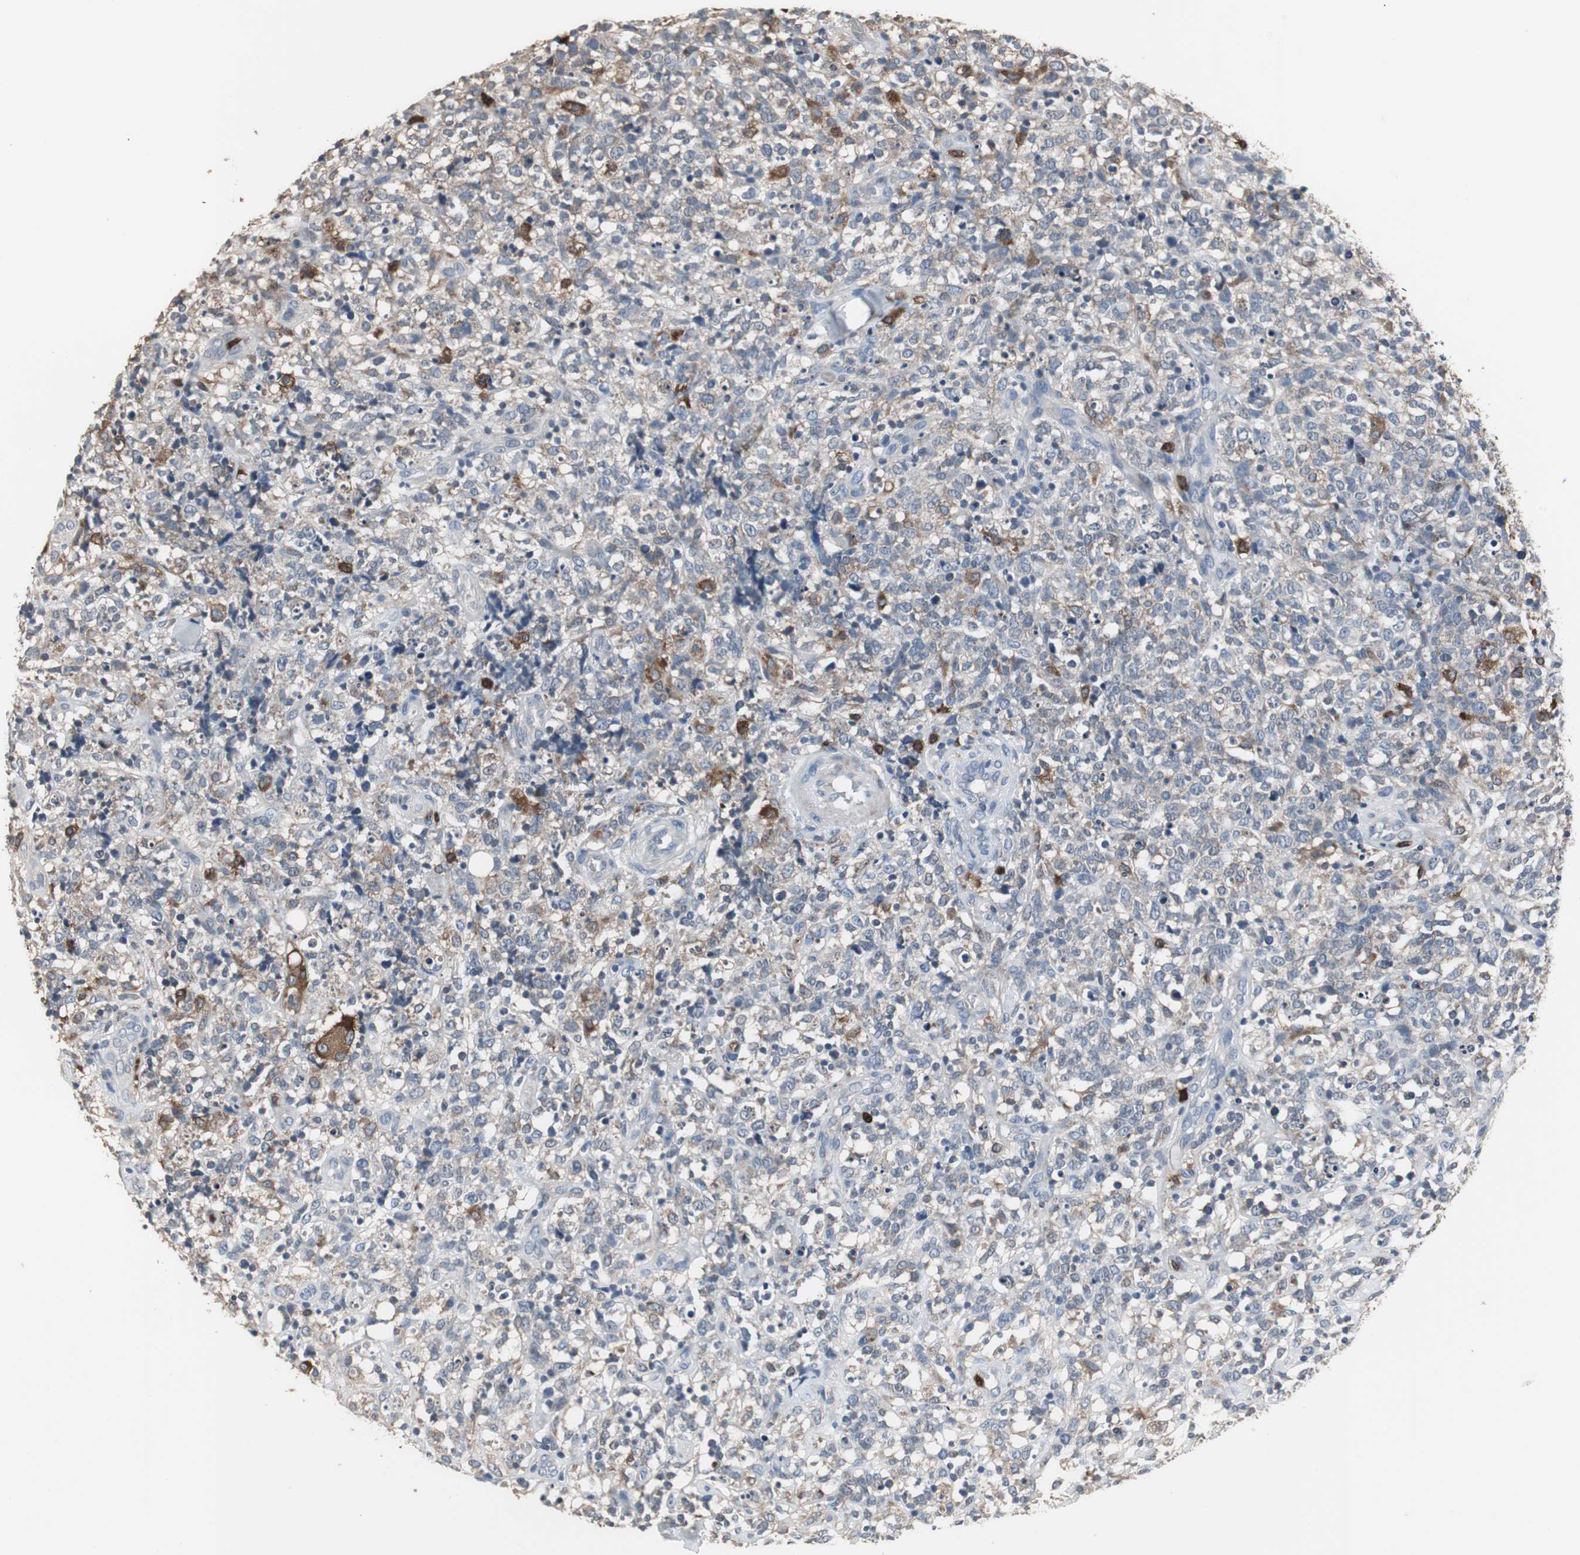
{"staining": {"intensity": "weak", "quantity": "<25%", "location": "cytoplasmic/membranous"}, "tissue": "lymphoma", "cell_type": "Tumor cells", "image_type": "cancer", "snomed": [{"axis": "morphology", "description": "Malignant lymphoma, non-Hodgkin's type, High grade"}, {"axis": "topography", "description": "Lymph node"}], "caption": "IHC of lymphoma displays no positivity in tumor cells.", "gene": "NCF2", "patient": {"sex": "female", "age": 73}}